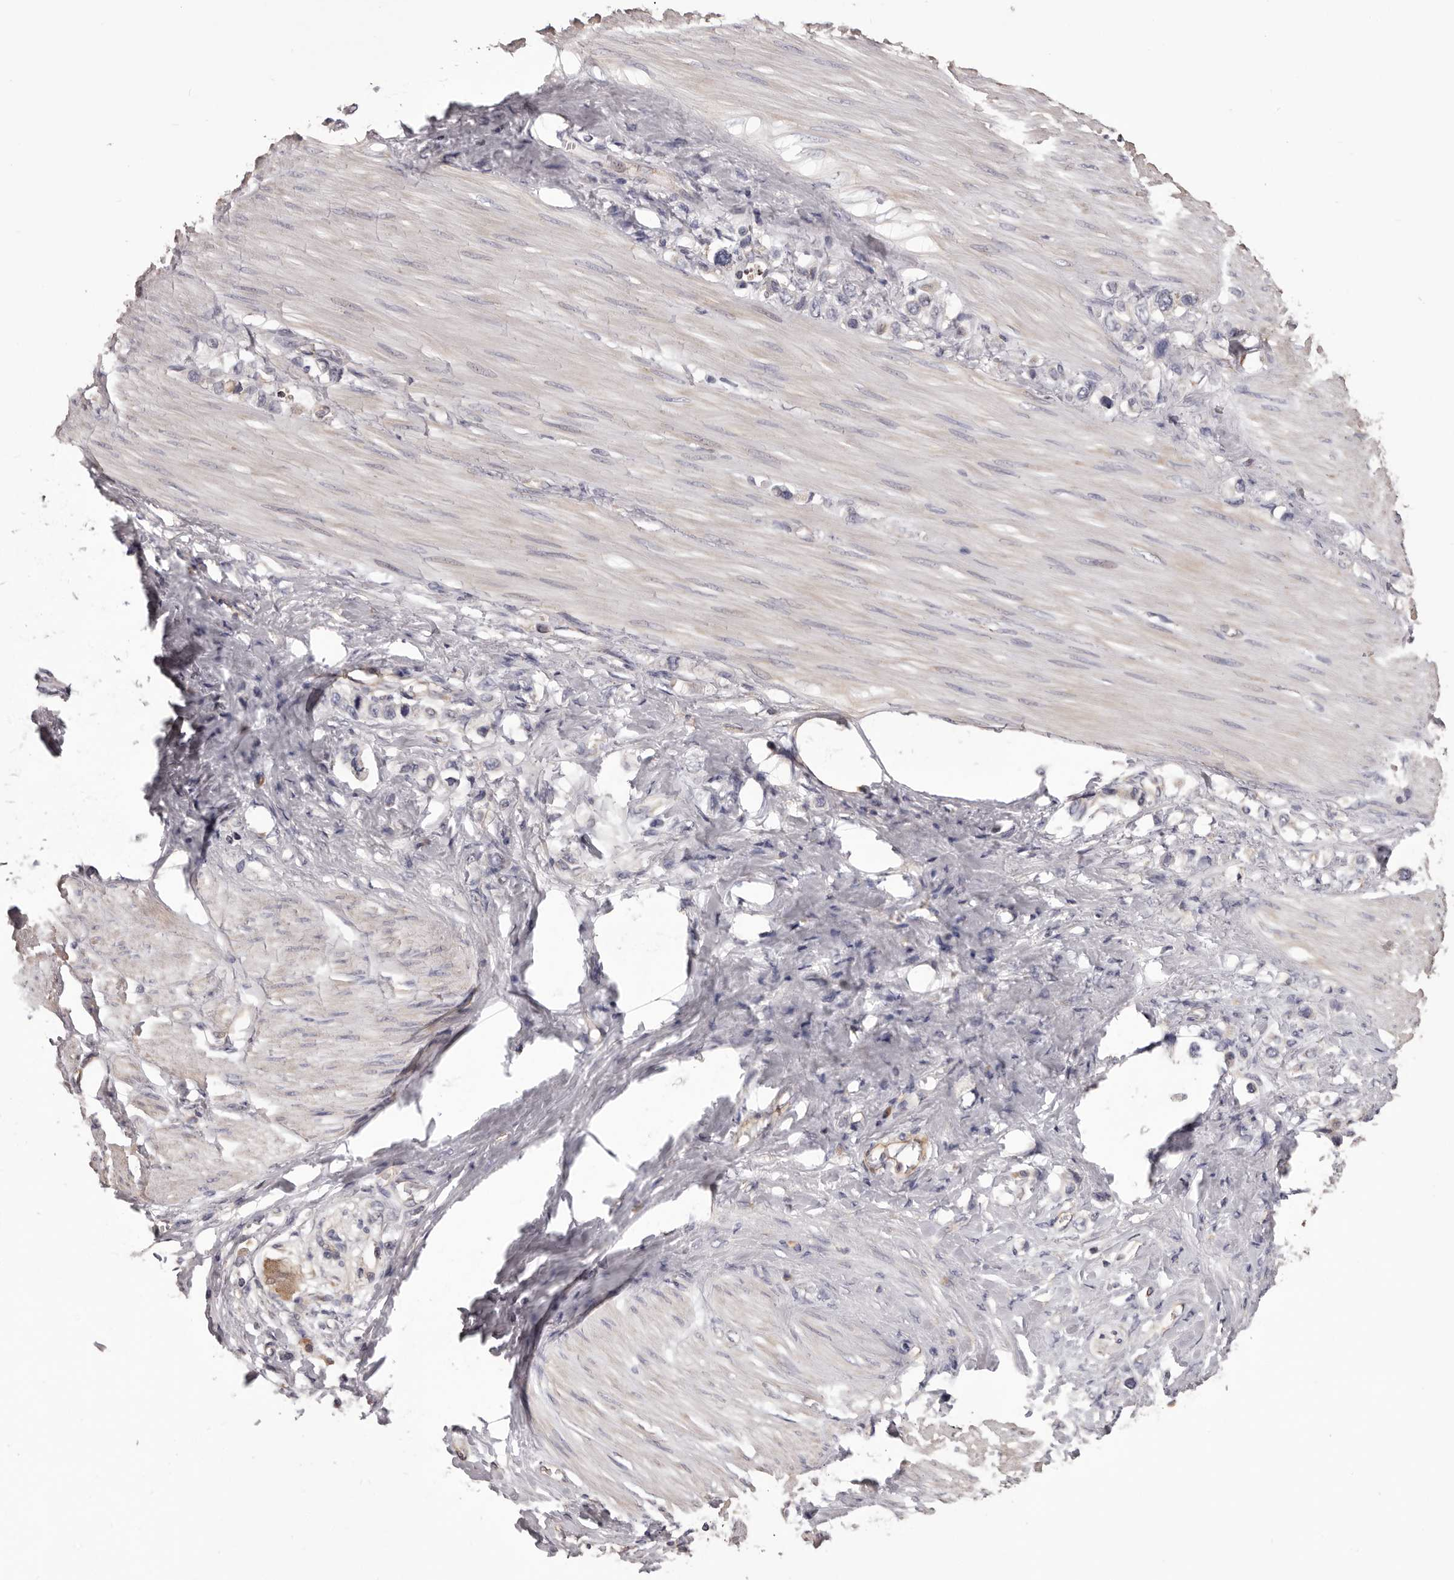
{"staining": {"intensity": "negative", "quantity": "none", "location": "none"}, "tissue": "stomach cancer", "cell_type": "Tumor cells", "image_type": "cancer", "snomed": [{"axis": "morphology", "description": "Adenocarcinoma, NOS"}, {"axis": "topography", "description": "Stomach"}], "caption": "Tumor cells show no significant expression in stomach adenocarcinoma.", "gene": "CEP104", "patient": {"sex": "female", "age": 65}}